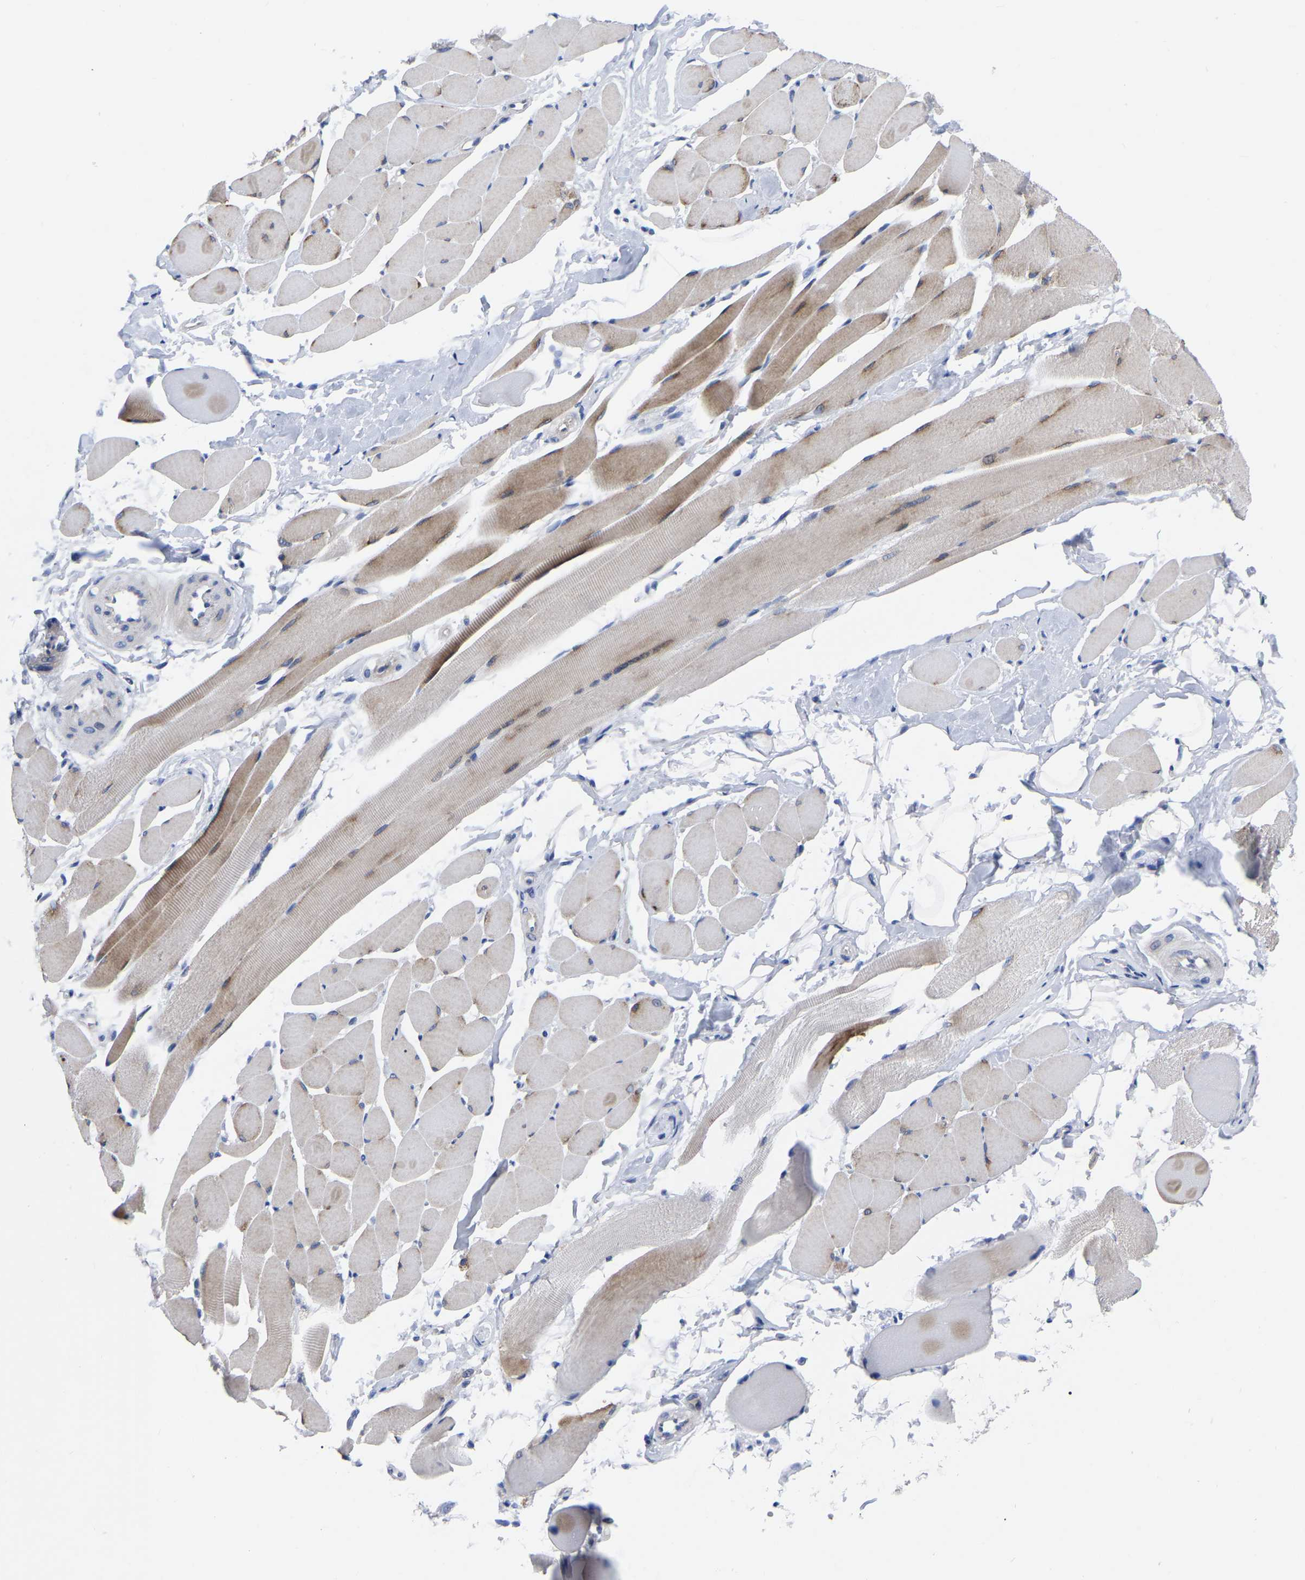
{"staining": {"intensity": "moderate", "quantity": "25%-75%", "location": "cytoplasmic/membranous"}, "tissue": "skeletal muscle", "cell_type": "Myocytes", "image_type": "normal", "snomed": [{"axis": "morphology", "description": "Normal tissue, NOS"}, {"axis": "topography", "description": "Skeletal muscle"}, {"axis": "topography", "description": "Peripheral nerve tissue"}], "caption": "A histopathology image showing moderate cytoplasmic/membranous expression in approximately 25%-75% of myocytes in unremarkable skeletal muscle, as visualized by brown immunohistochemical staining.", "gene": "PTPN7", "patient": {"sex": "female", "age": 84}}